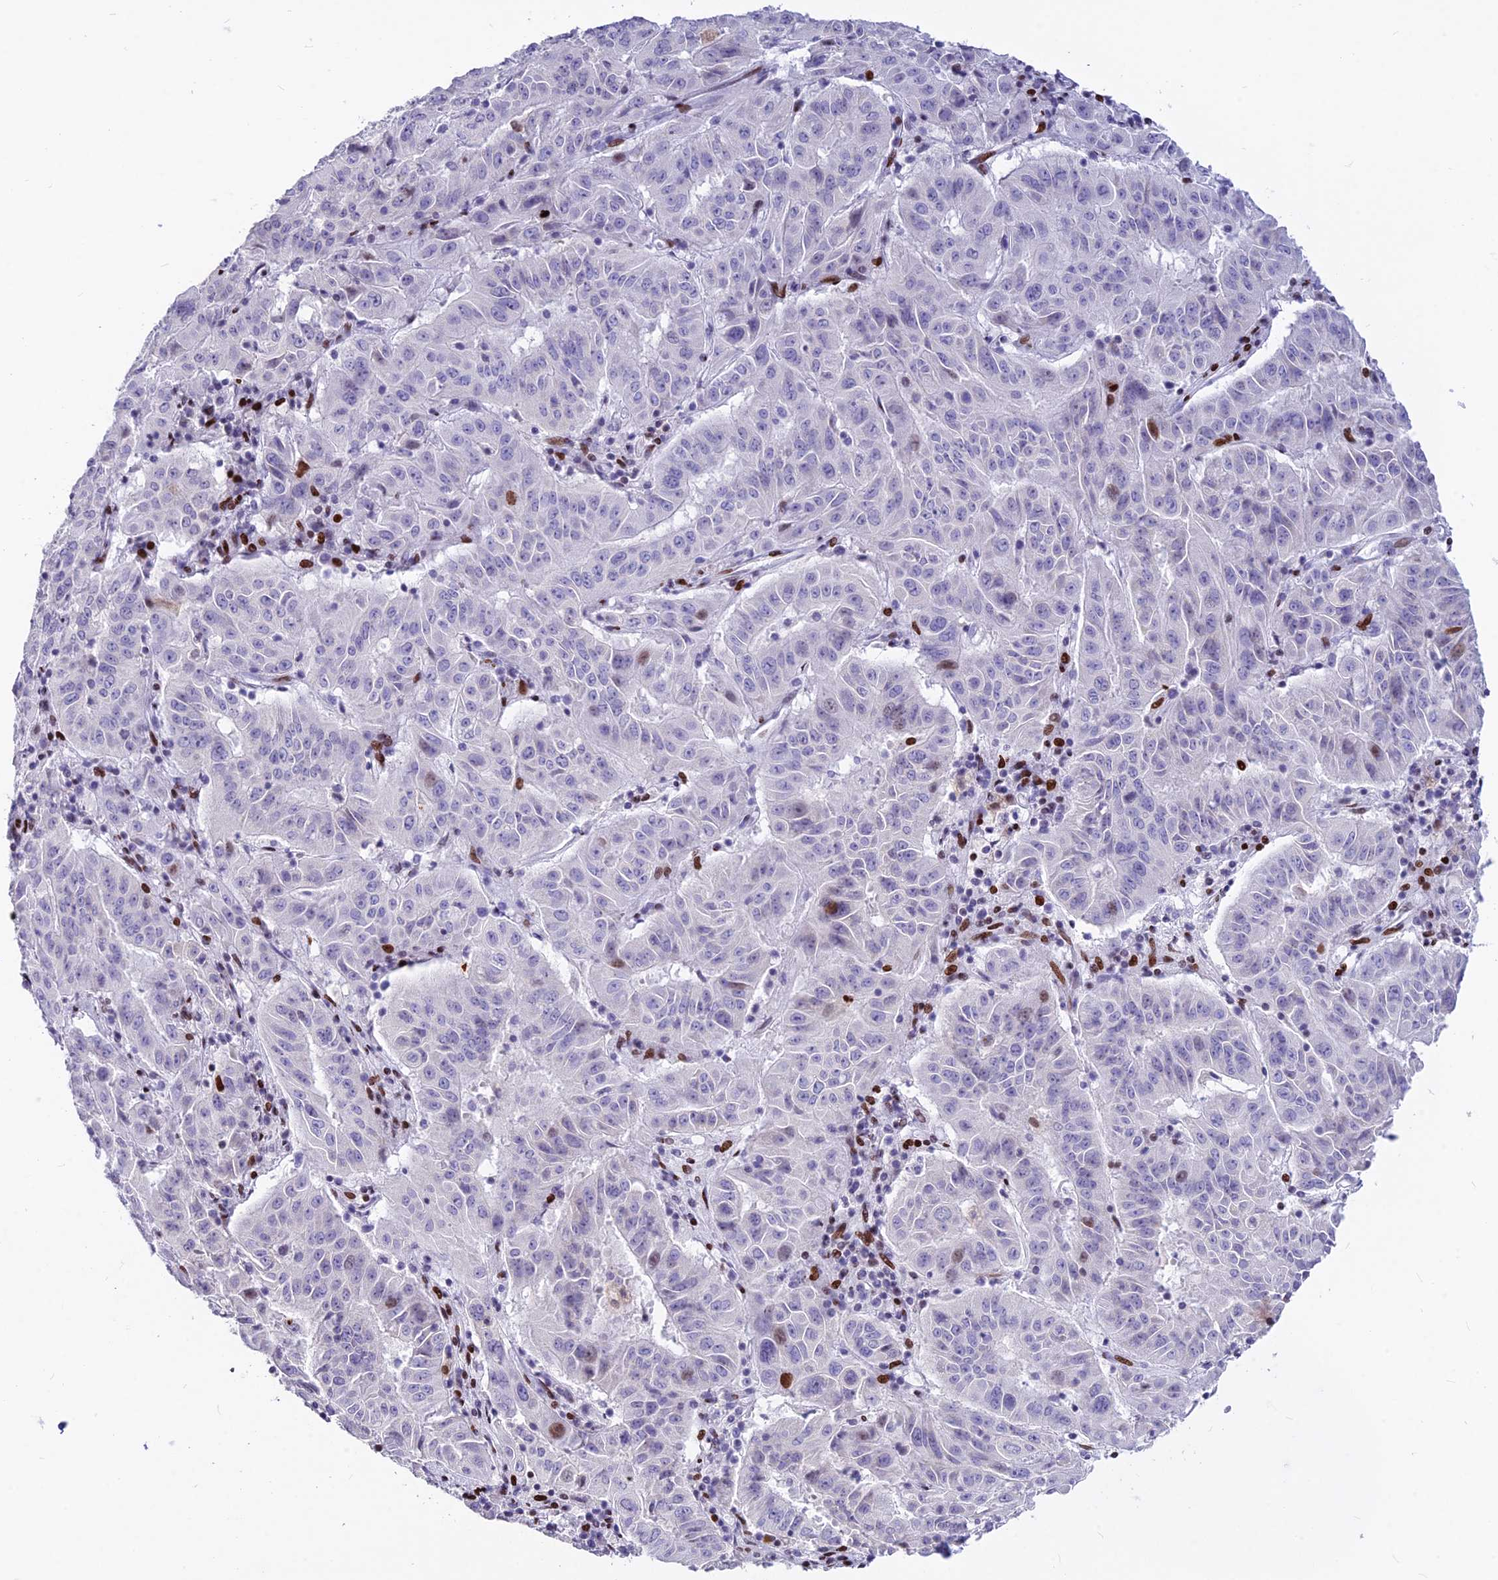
{"staining": {"intensity": "negative", "quantity": "none", "location": "none"}, "tissue": "pancreatic cancer", "cell_type": "Tumor cells", "image_type": "cancer", "snomed": [{"axis": "morphology", "description": "Adenocarcinoma, NOS"}, {"axis": "topography", "description": "Pancreas"}], "caption": "Immunohistochemistry of human pancreatic cancer exhibits no positivity in tumor cells.", "gene": "PRPS1", "patient": {"sex": "male", "age": 63}}